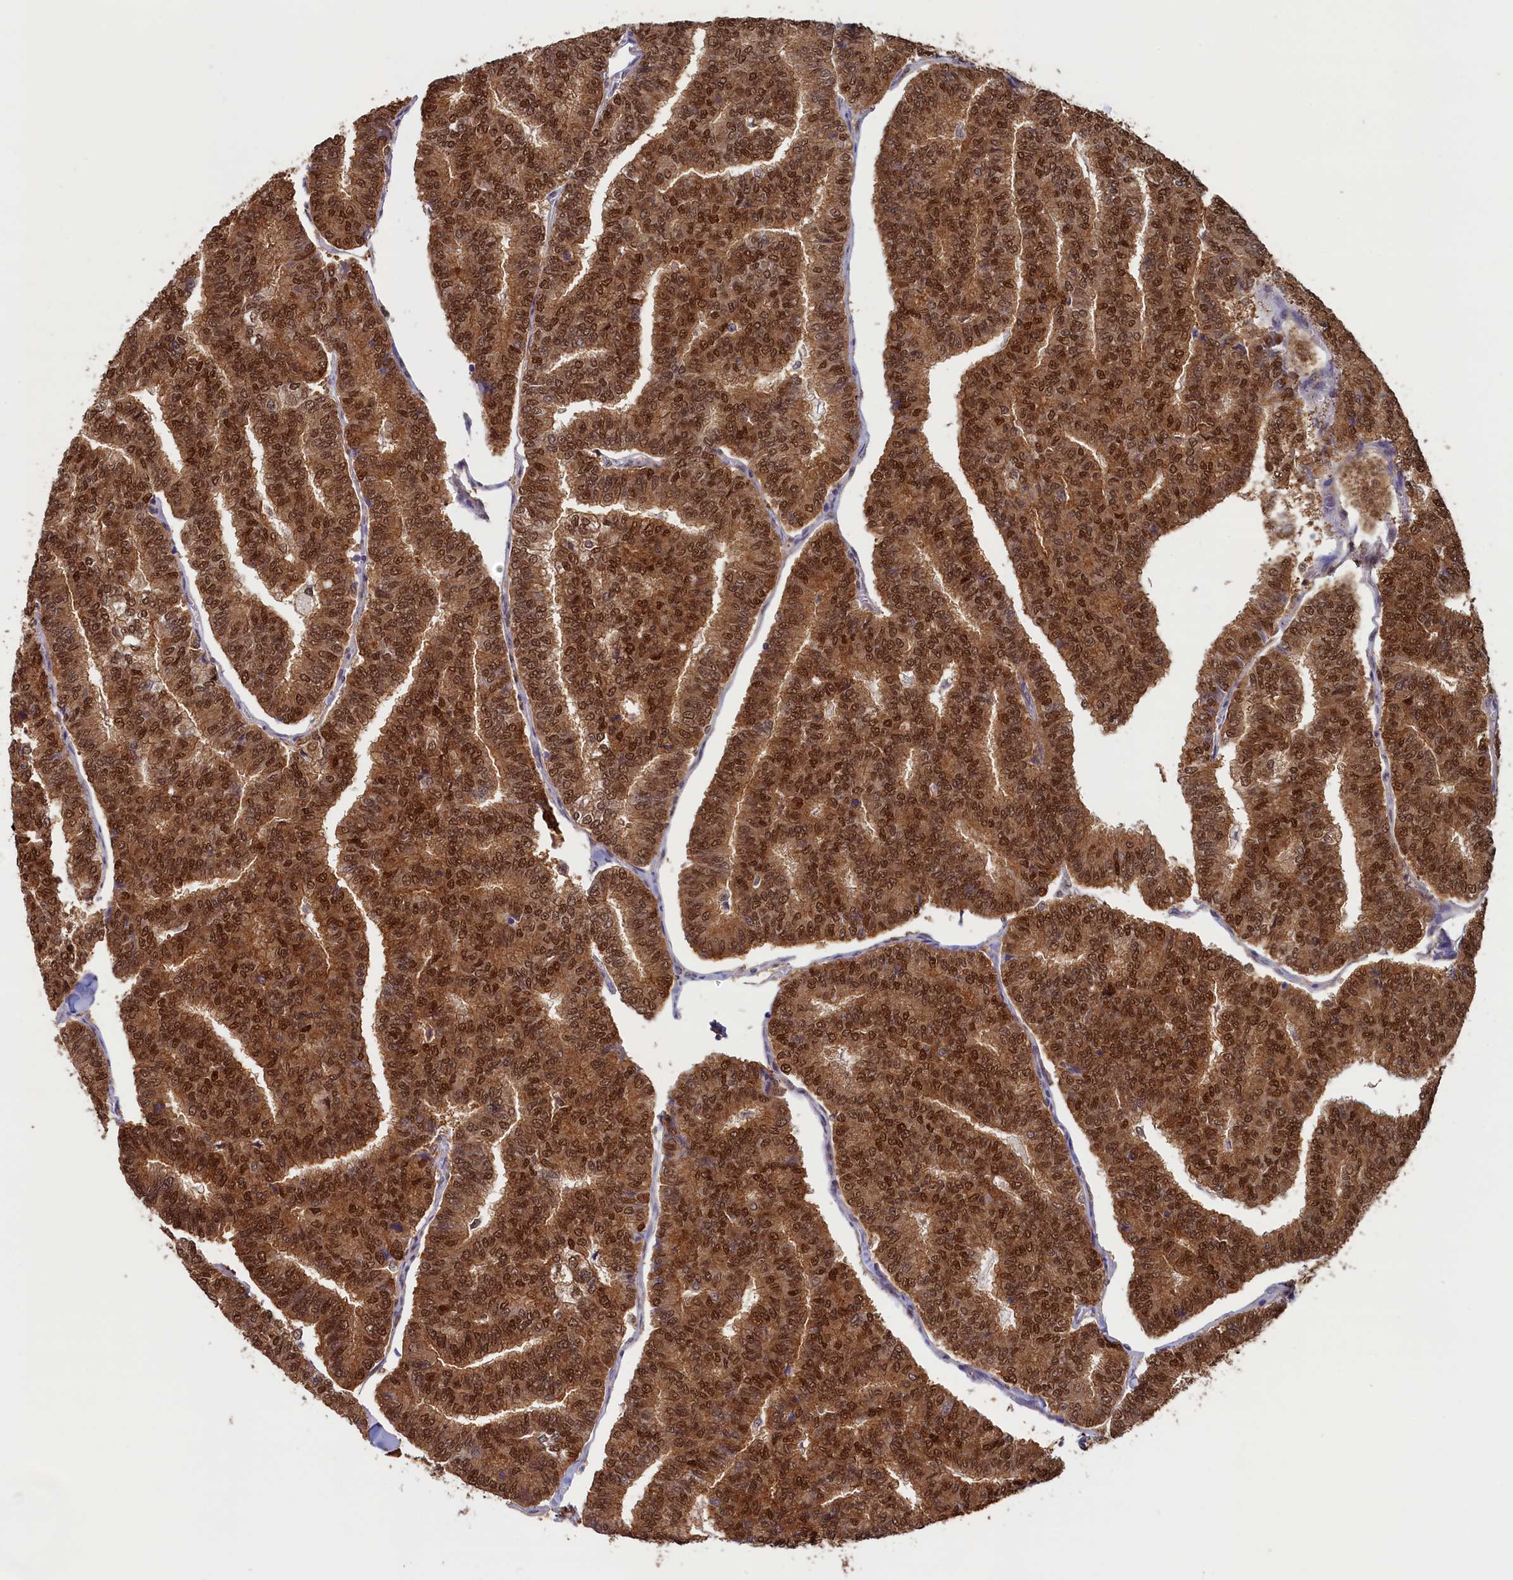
{"staining": {"intensity": "moderate", "quantity": ">75%", "location": "cytoplasmic/membranous,nuclear"}, "tissue": "thyroid cancer", "cell_type": "Tumor cells", "image_type": "cancer", "snomed": [{"axis": "morphology", "description": "Papillary adenocarcinoma, NOS"}, {"axis": "topography", "description": "Thyroid gland"}], "caption": "About >75% of tumor cells in human thyroid cancer exhibit moderate cytoplasmic/membranous and nuclear protein positivity as visualized by brown immunohistochemical staining.", "gene": "AHCY", "patient": {"sex": "female", "age": 35}}